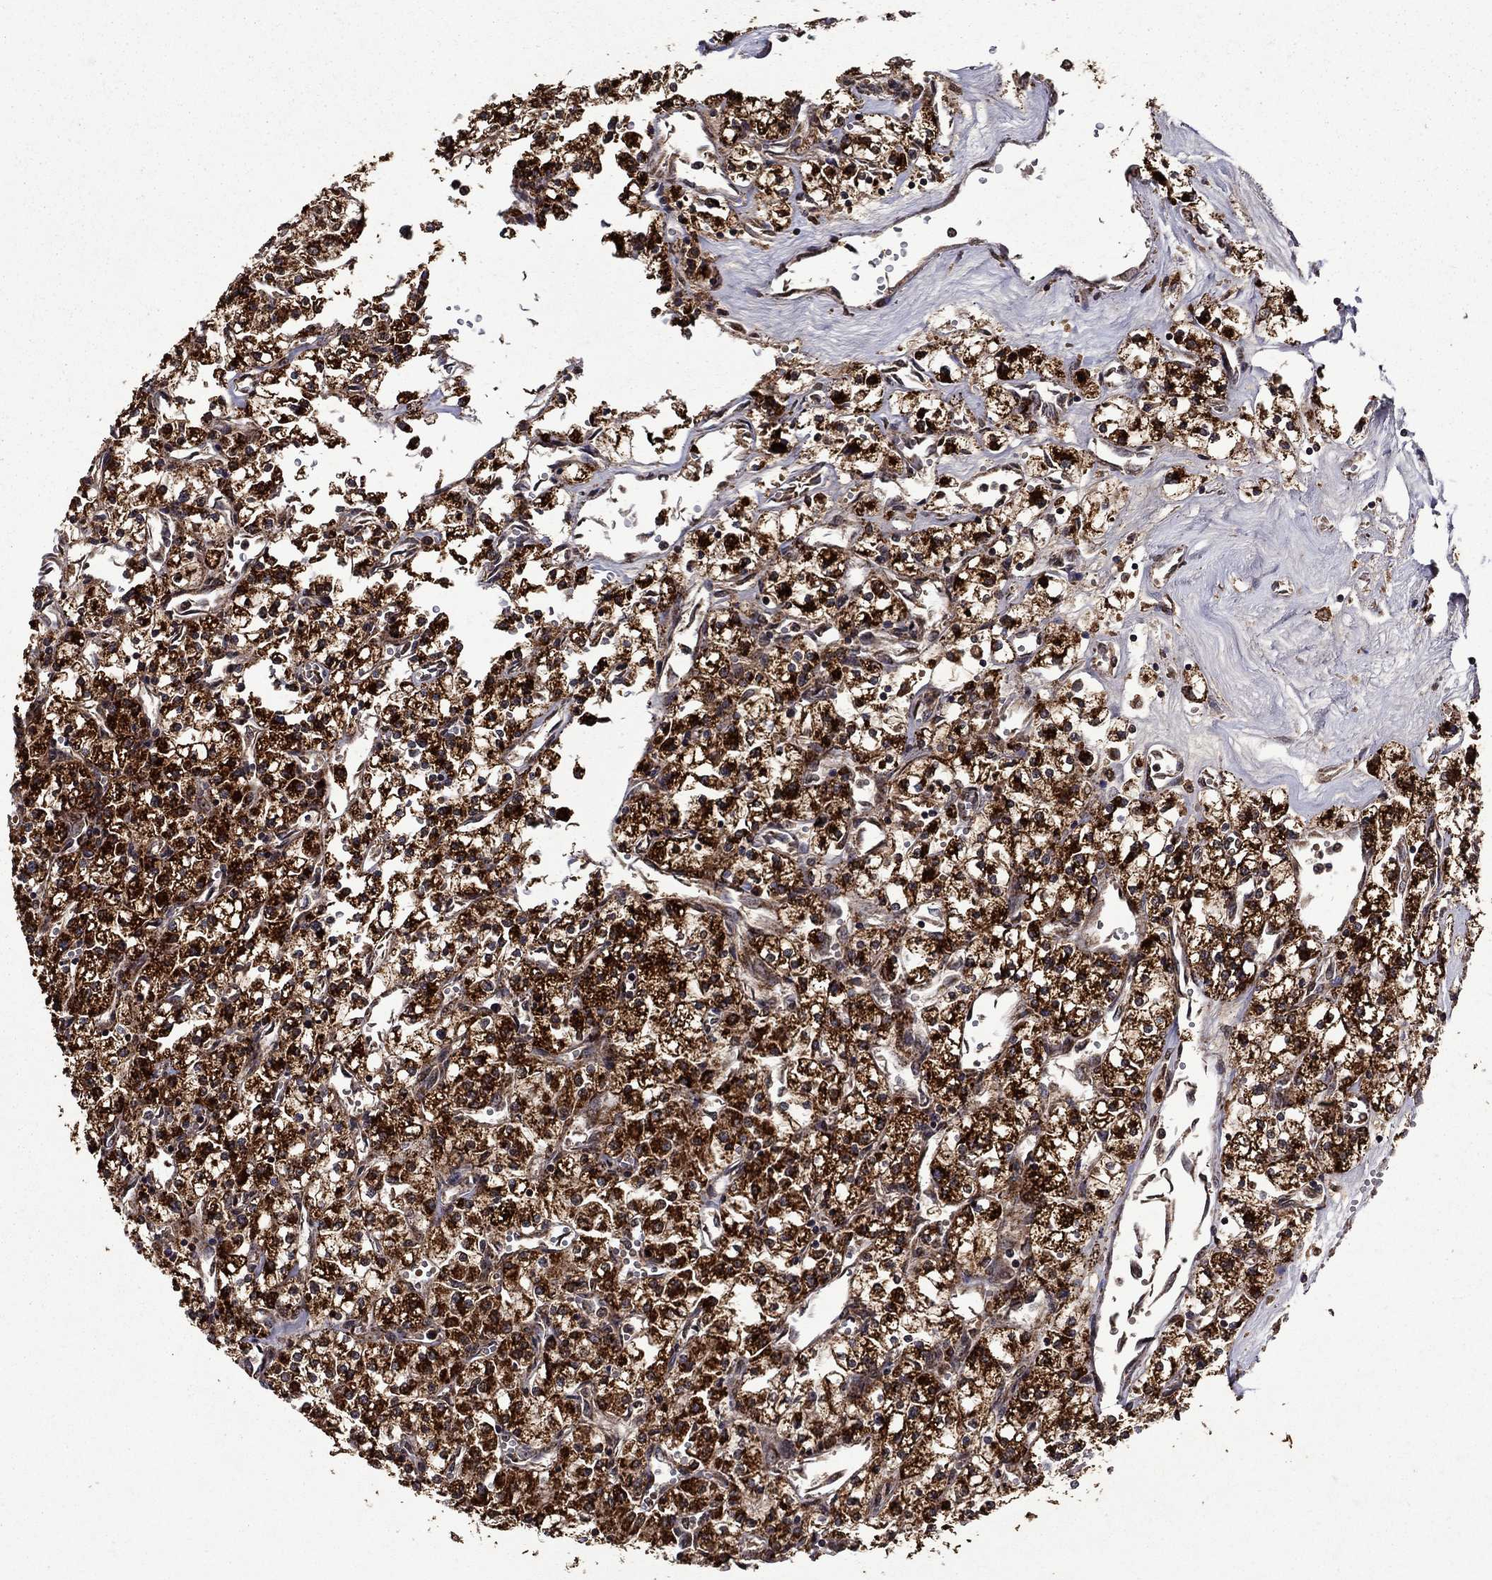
{"staining": {"intensity": "strong", "quantity": ">75%", "location": "cytoplasmic/membranous"}, "tissue": "renal cancer", "cell_type": "Tumor cells", "image_type": "cancer", "snomed": [{"axis": "morphology", "description": "Adenocarcinoma, NOS"}, {"axis": "topography", "description": "Kidney"}], "caption": "This image shows immunohistochemistry staining of human renal cancer (adenocarcinoma), with high strong cytoplasmic/membranous positivity in about >75% of tumor cells.", "gene": "ITM2B", "patient": {"sex": "male", "age": 80}}